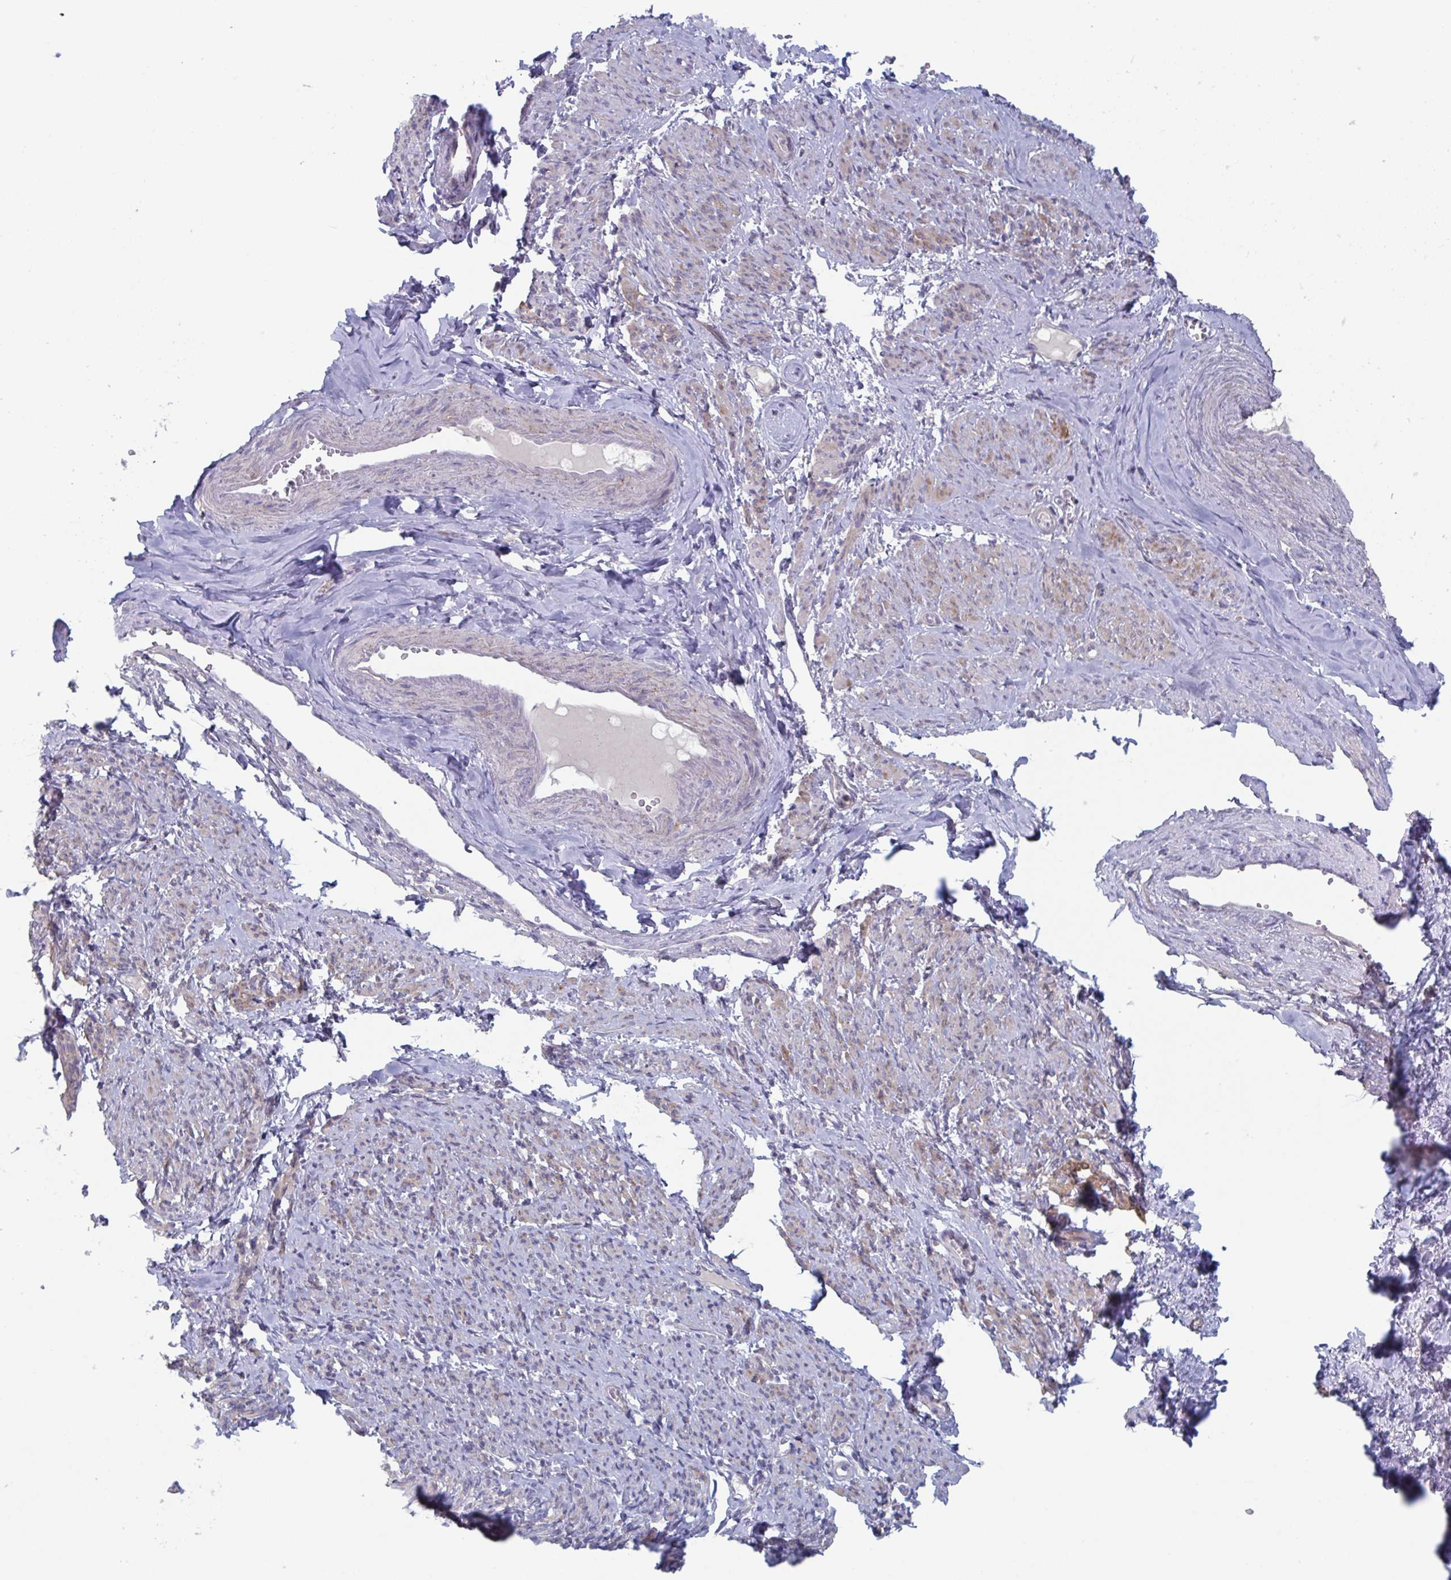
{"staining": {"intensity": "moderate", "quantity": "<25%", "location": "cytoplasmic/membranous"}, "tissue": "smooth muscle", "cell_type": "Smooth muscle cells", "image_type": "normal", "snomed": [{"axis": "morphology", "description": "Normal tissue, NOS"}, {"axis": "topography", "description": "Smooth muscle"}], "caption": "A high-resolution image shows immunohistochemistry staining of unremarkable smooth muscle, which shows moderate cytoplasmic/membranous positivity in about <25% of smooth muscle cells.", "gene": "STK26", "patient": {"sex": "female", "age": 65}}